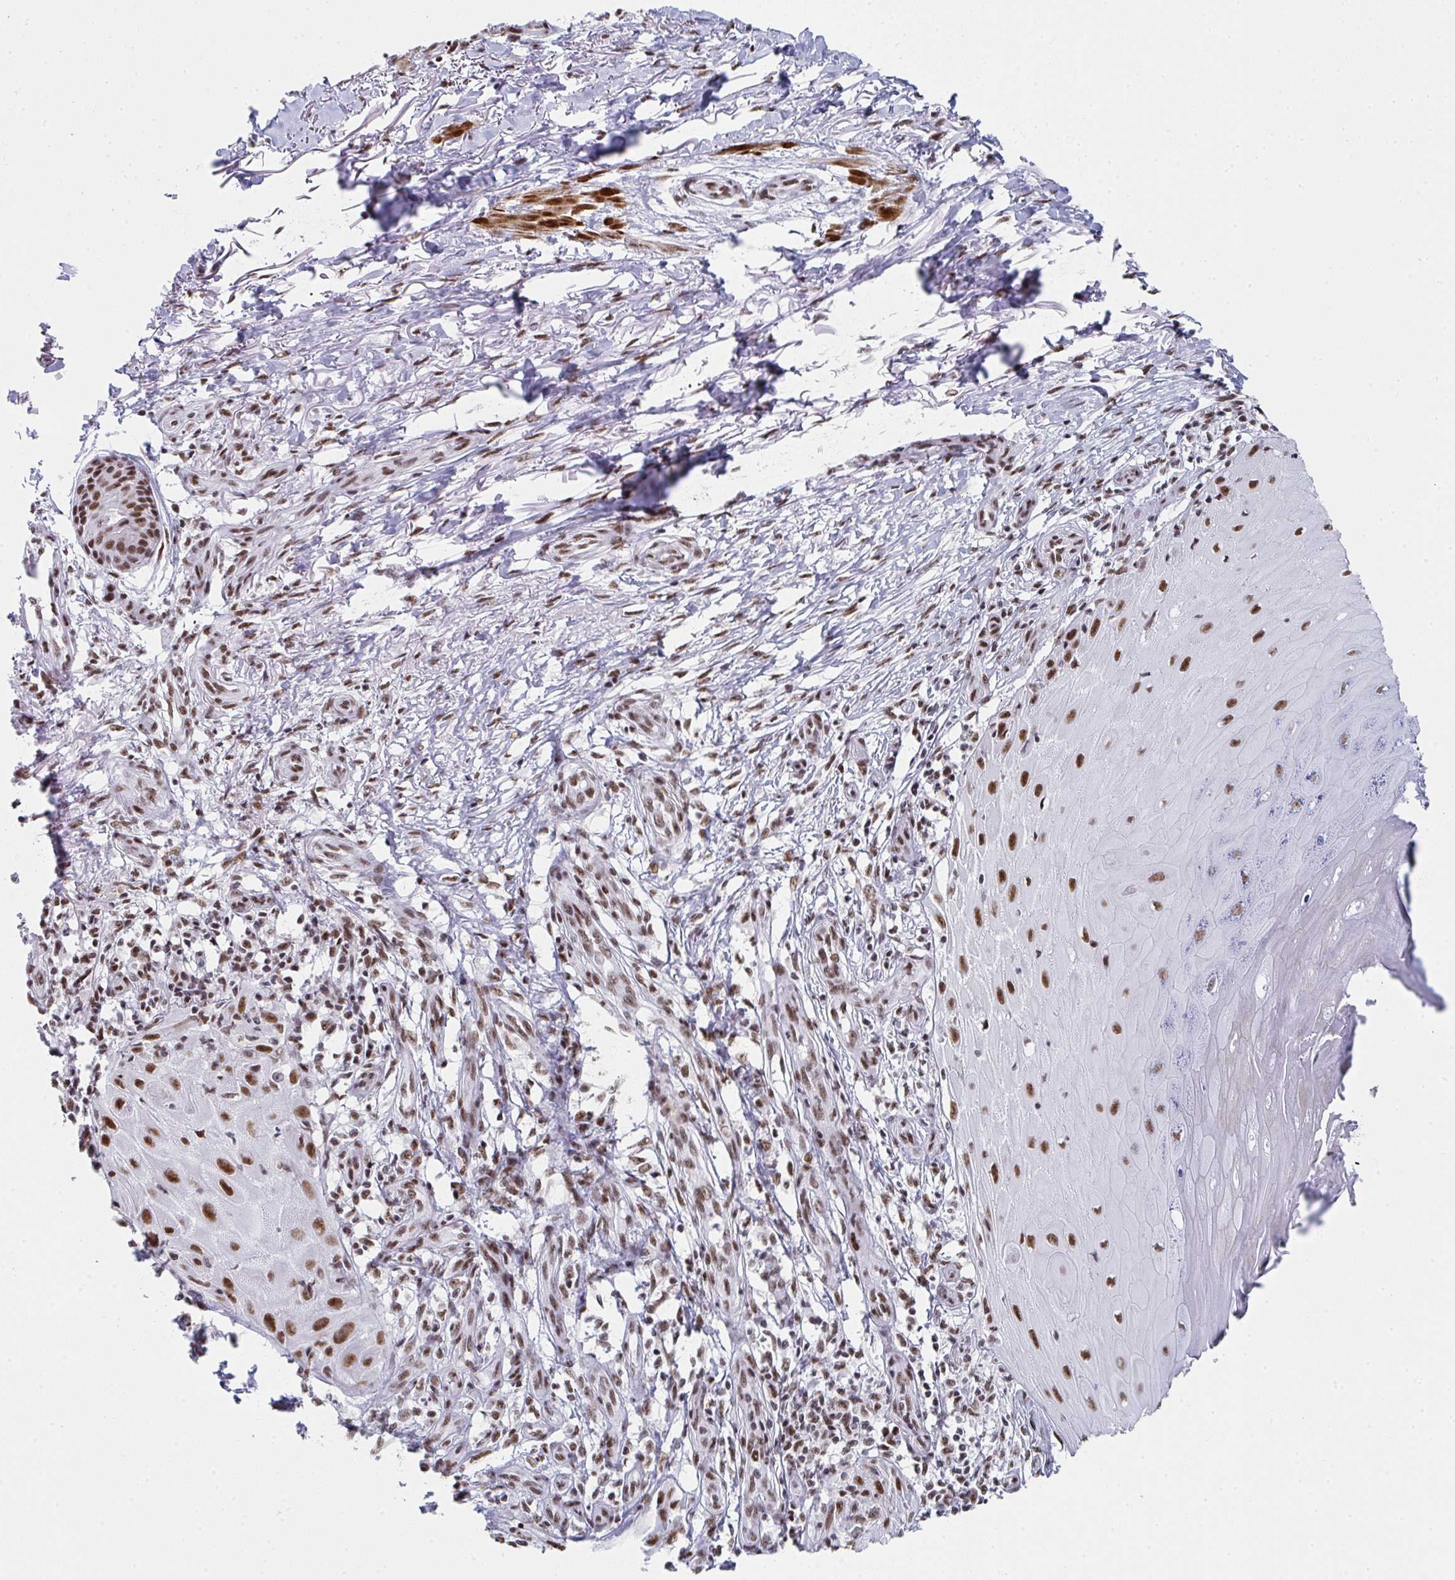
{"staining": {"intensity": "strong", "quantity": ">75%", "location": "nuclear"}, "tissue": "skin cancer", "cell_type": "Tumor cells", "image_type": "cancer", "snomed": [{"axis": "morphology", "description": "Squamous cell carcinoma, NOS"}, {"axis": "topography", "description": "Skin"}], "caption": "An immunohistochemistry (IHC) image of tumor tissue is shown. Protein staining in brown highlights strong nuclear positivity in skin squamous cell carcinoma within tumor cells.", "gene": "SNRNP70", "patient": {"sex": "female", "age": 77}}